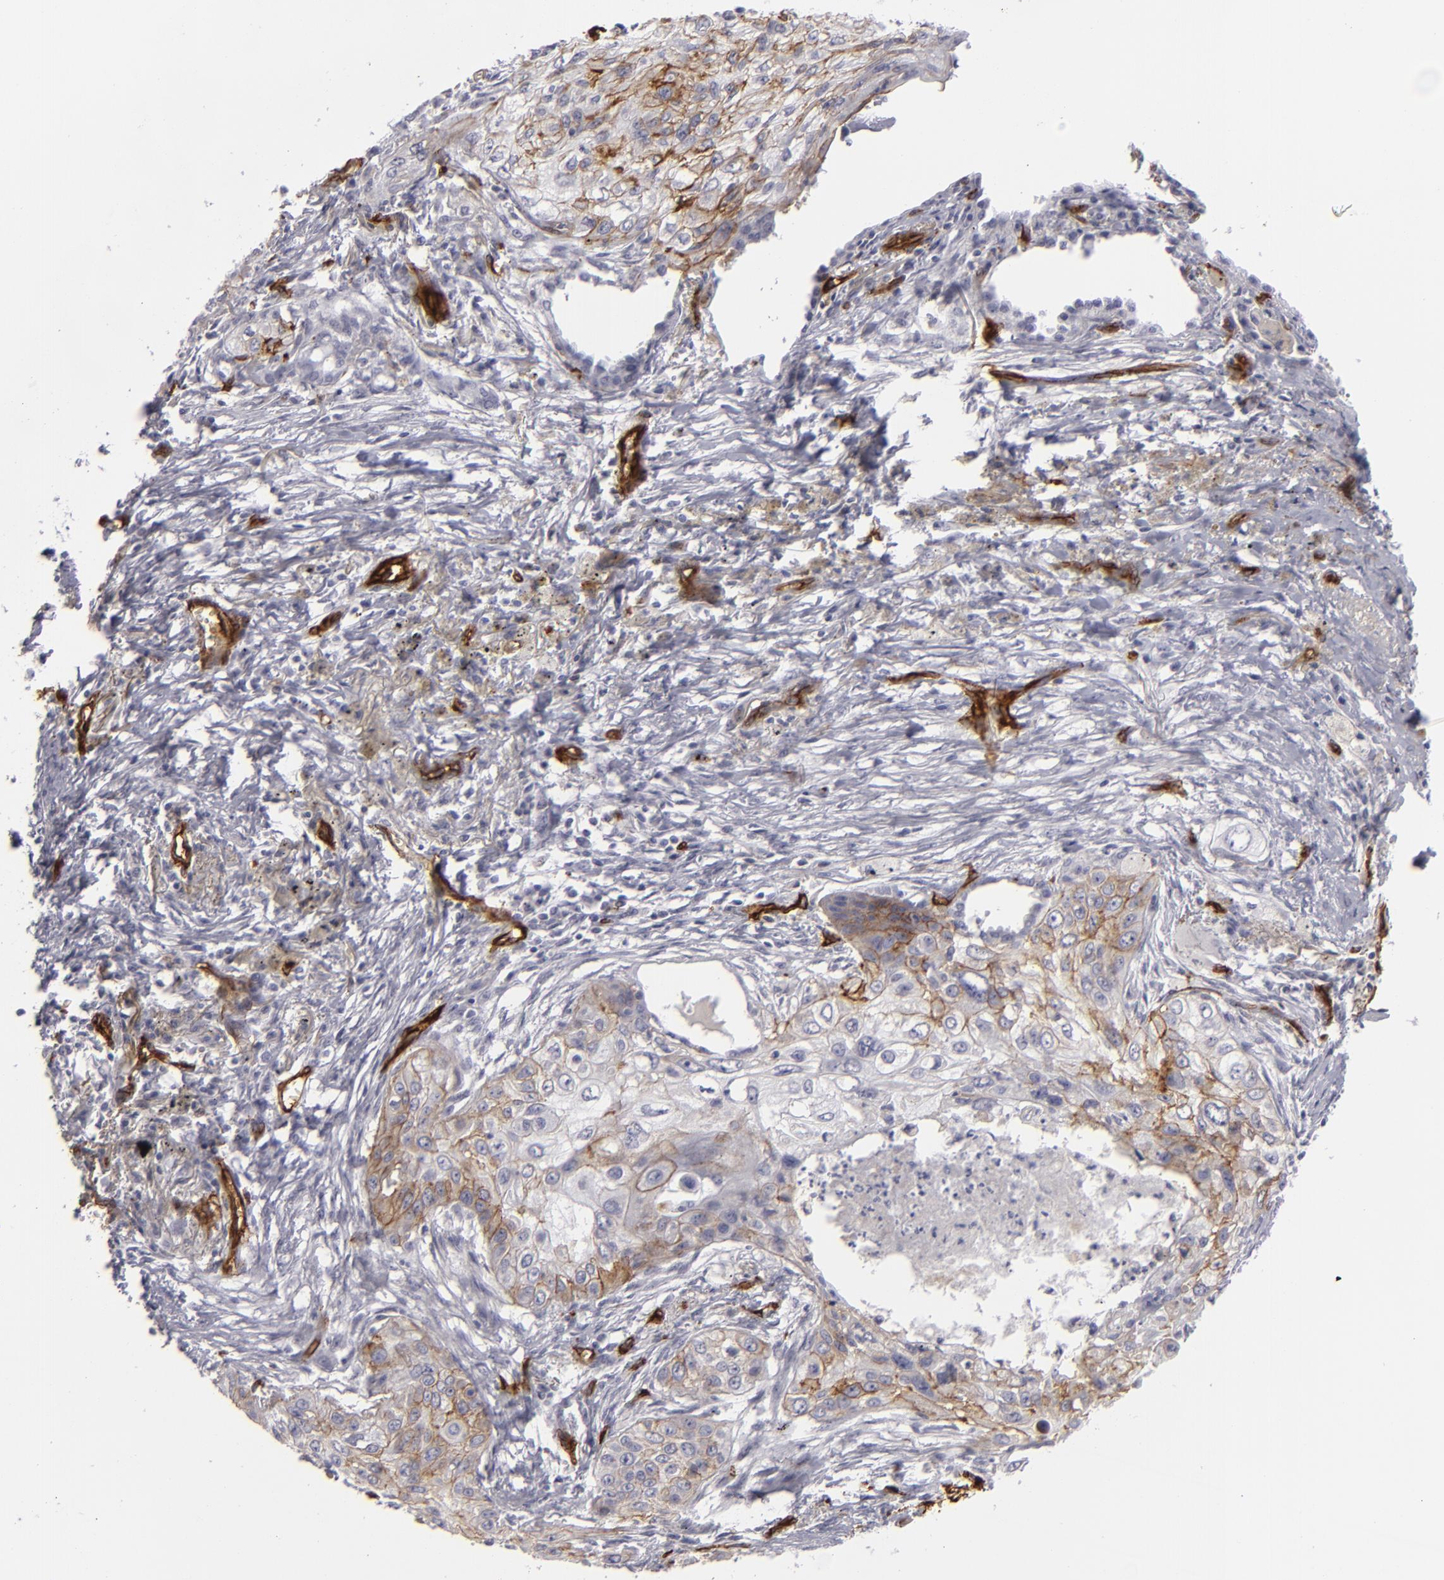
{"staining": {"intensity": "weak", "quantity": "25%-75%", "location": "cytoplasmic/membranous"}, "tissue": "lung cancer", "cell_type": "Tumor cells", "image_type": "cancer", "snomed": [{"axis": "morphology", "description": "Squamous cell carcinoma, NOS"}, {"axis": "topography", "description": "Lung"}], "caption": "Protein staining of lung cancer (squamous cell carcinoma) tissue shows weak cytoplasmic/membranous expression in about 25%-75% of tumor cells.", "gene": "MCAM", "patient": {"sex": "male", "age": 71}}